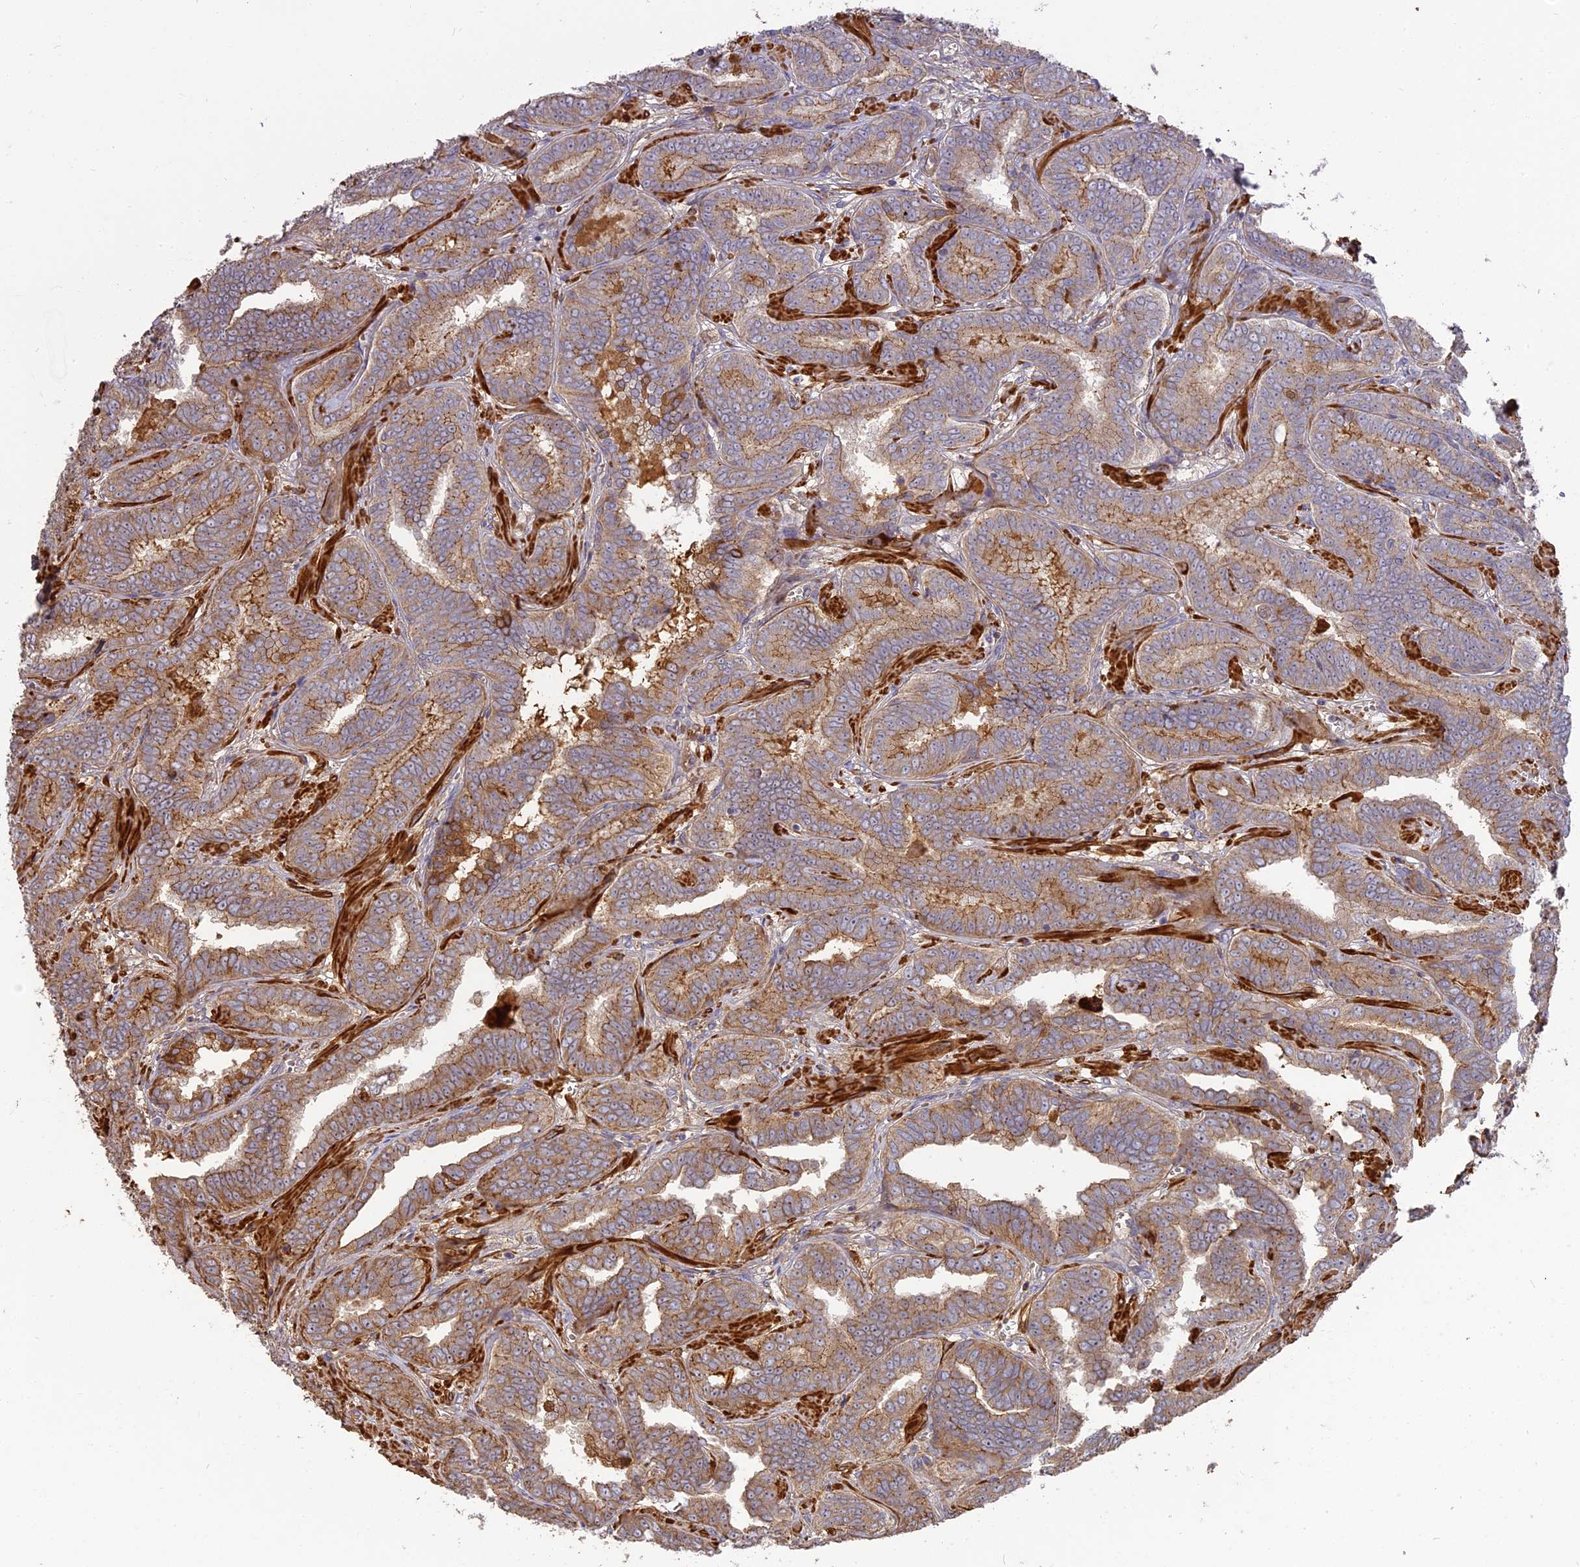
{"staining": {"intensity": "moderate", "quantity": ">75%", "location": "cytoplasmic/membranous"}, "tissue": "prostate cancer", "cell_type": "Tumor cells", "image_type": "cancer", "snomed": [{"axis": "morphology", "description": "Adenocarcinoma, High grade"}, {"axis": "topography", "description": "Prostate"}], "caption": "Tumor cells demonstrate medium levels of moderate cytoplasmic/membranous positivity in approximately >75% of cells in human prostate high-grade adenocarcinoma.", "gene": "ERMAP", "patient": {"sex": "male", "age": 67}}